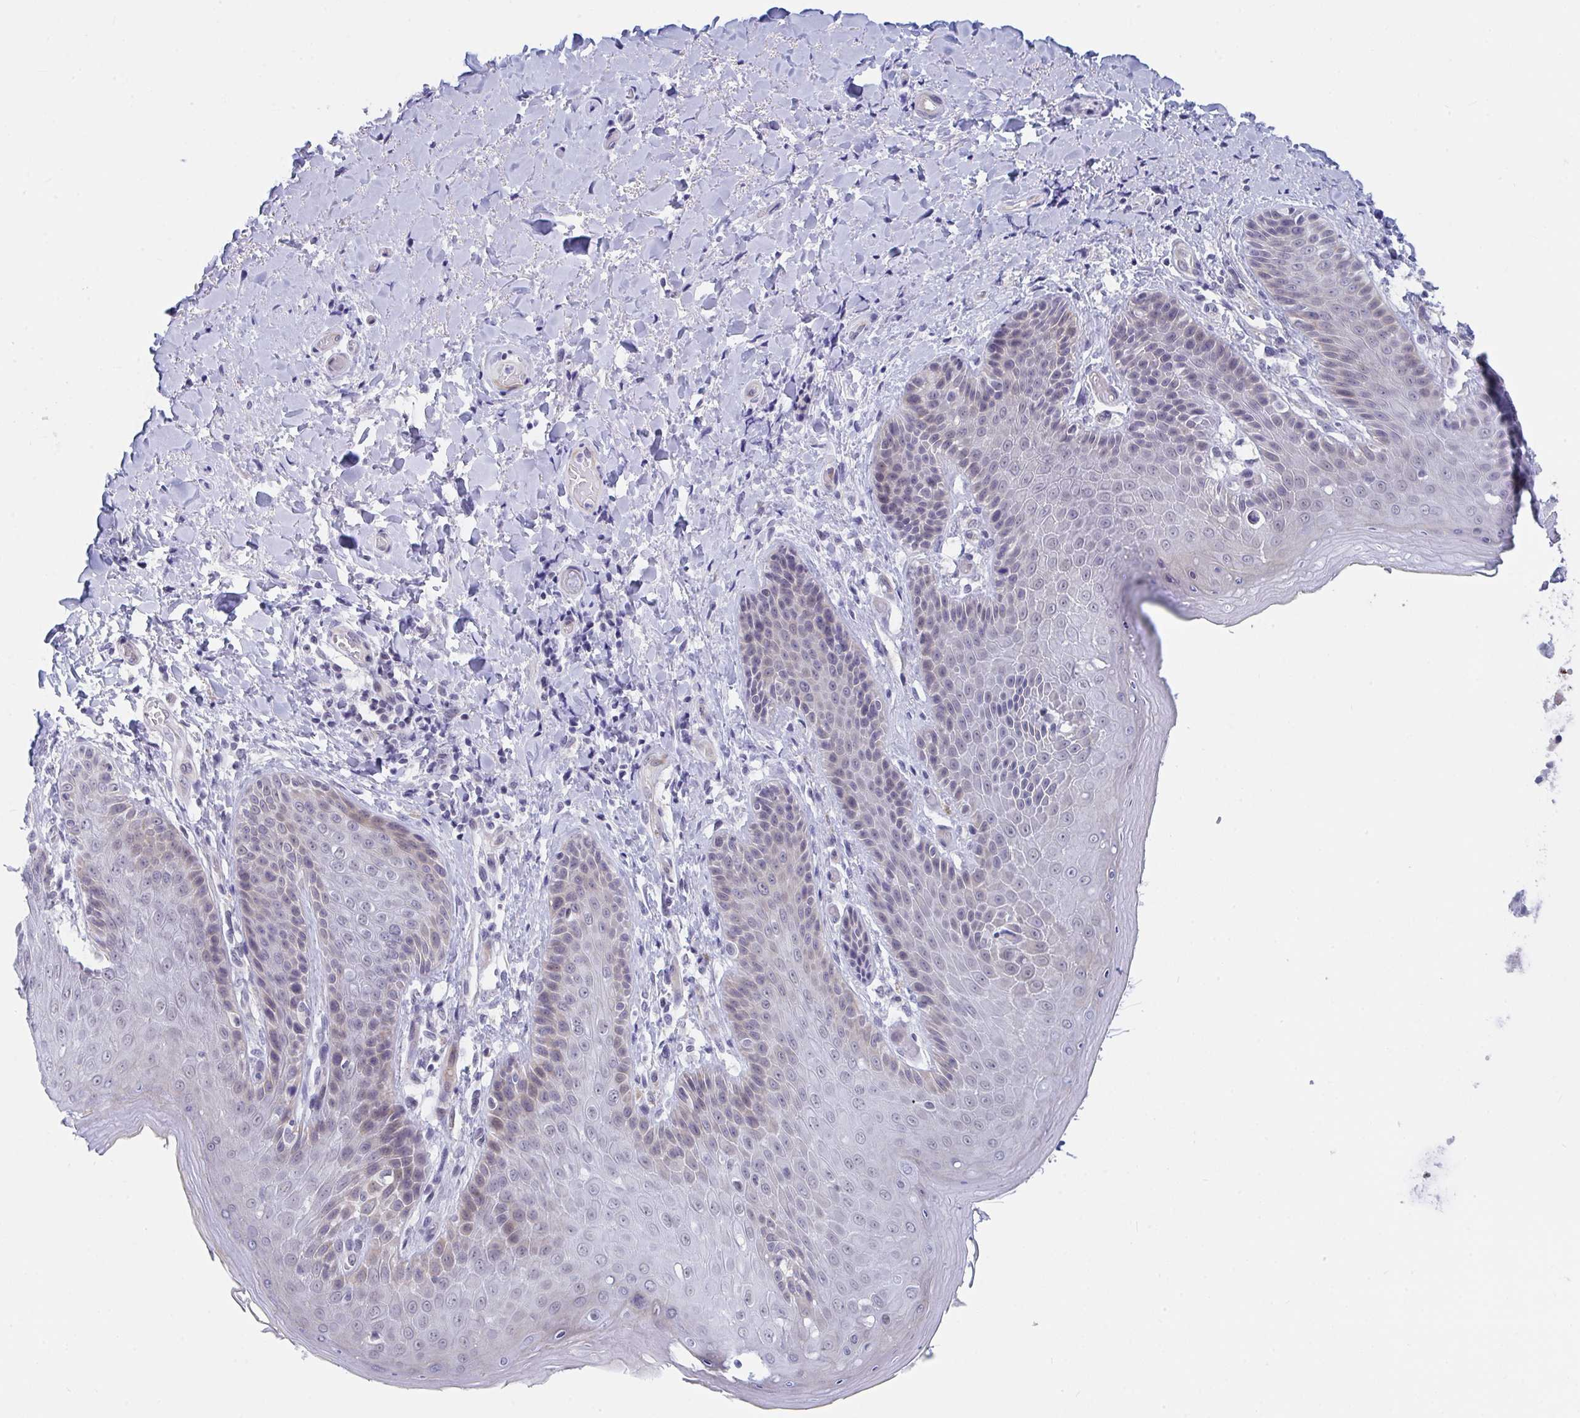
{"staining": {"intensity": "weak", "quantity": "25%-75%", "location": "cytoplasmic/membranous,nuclear"}, "tissue": "skin", "cell_type": "Epidermal cells", "image_type": "normal", "snomed": [{"axis": "morphology", "description": "Normal tissue, NOS"}, {"axis": "topography", "description": "Anal"}, {"axis": "topography", "description": "Peripheral nerve tissue"}], "caption": "Skin stained for a protein (brown) reveals weak cytoplasmic/membranous,nuclear positive staining in approximately 25%-75% of epidermal cells.", "gene": "DAOA", "patient": {"sex": "male", "age": 51}}